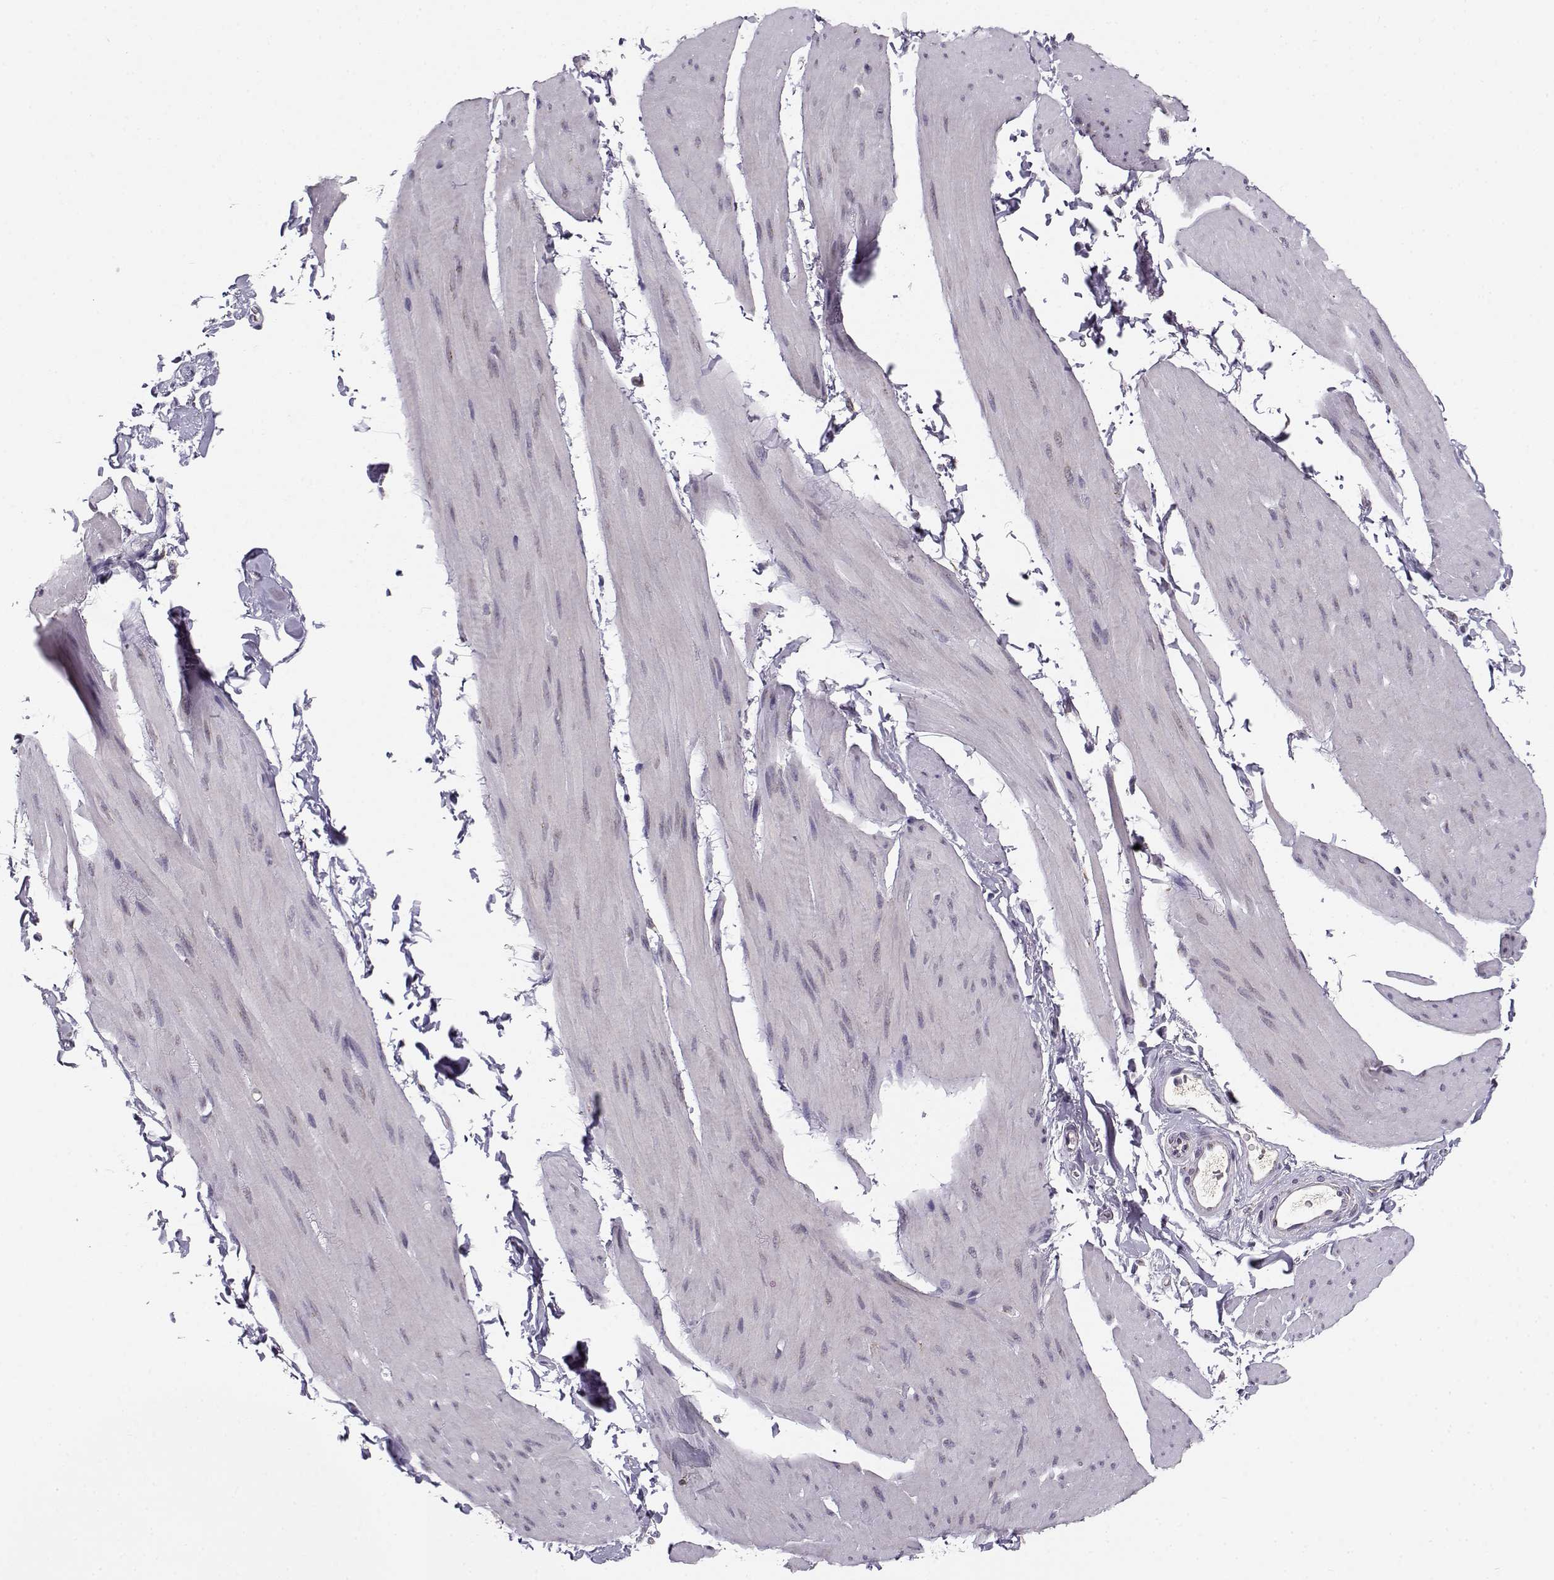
{"staining": {"intensity": "negative", "quantity": "none", "location": "none"}, "tissue": "smooth muscle", "cell_type": "Smooth muscle cells", "image_type": "normal", "snomed": [{"axis": "morphology", "description": "Normal tissue, NOS"}, {"axis": "topography", "description": "Adipose tissue"}, {"axis": "topography", "description": "Smooth muscle"}, {"axis": "topography", "description": "Peripheral nerve tissue"}], "caption": "DAB (3,3'-diaminobenzidine) immunohistochemical staining of unremarkable human smooth muscle displays no significant expression in smooth muscle cells.", "gene": "SLC4A5", "patient": {"sex": "male", "age": 83}}